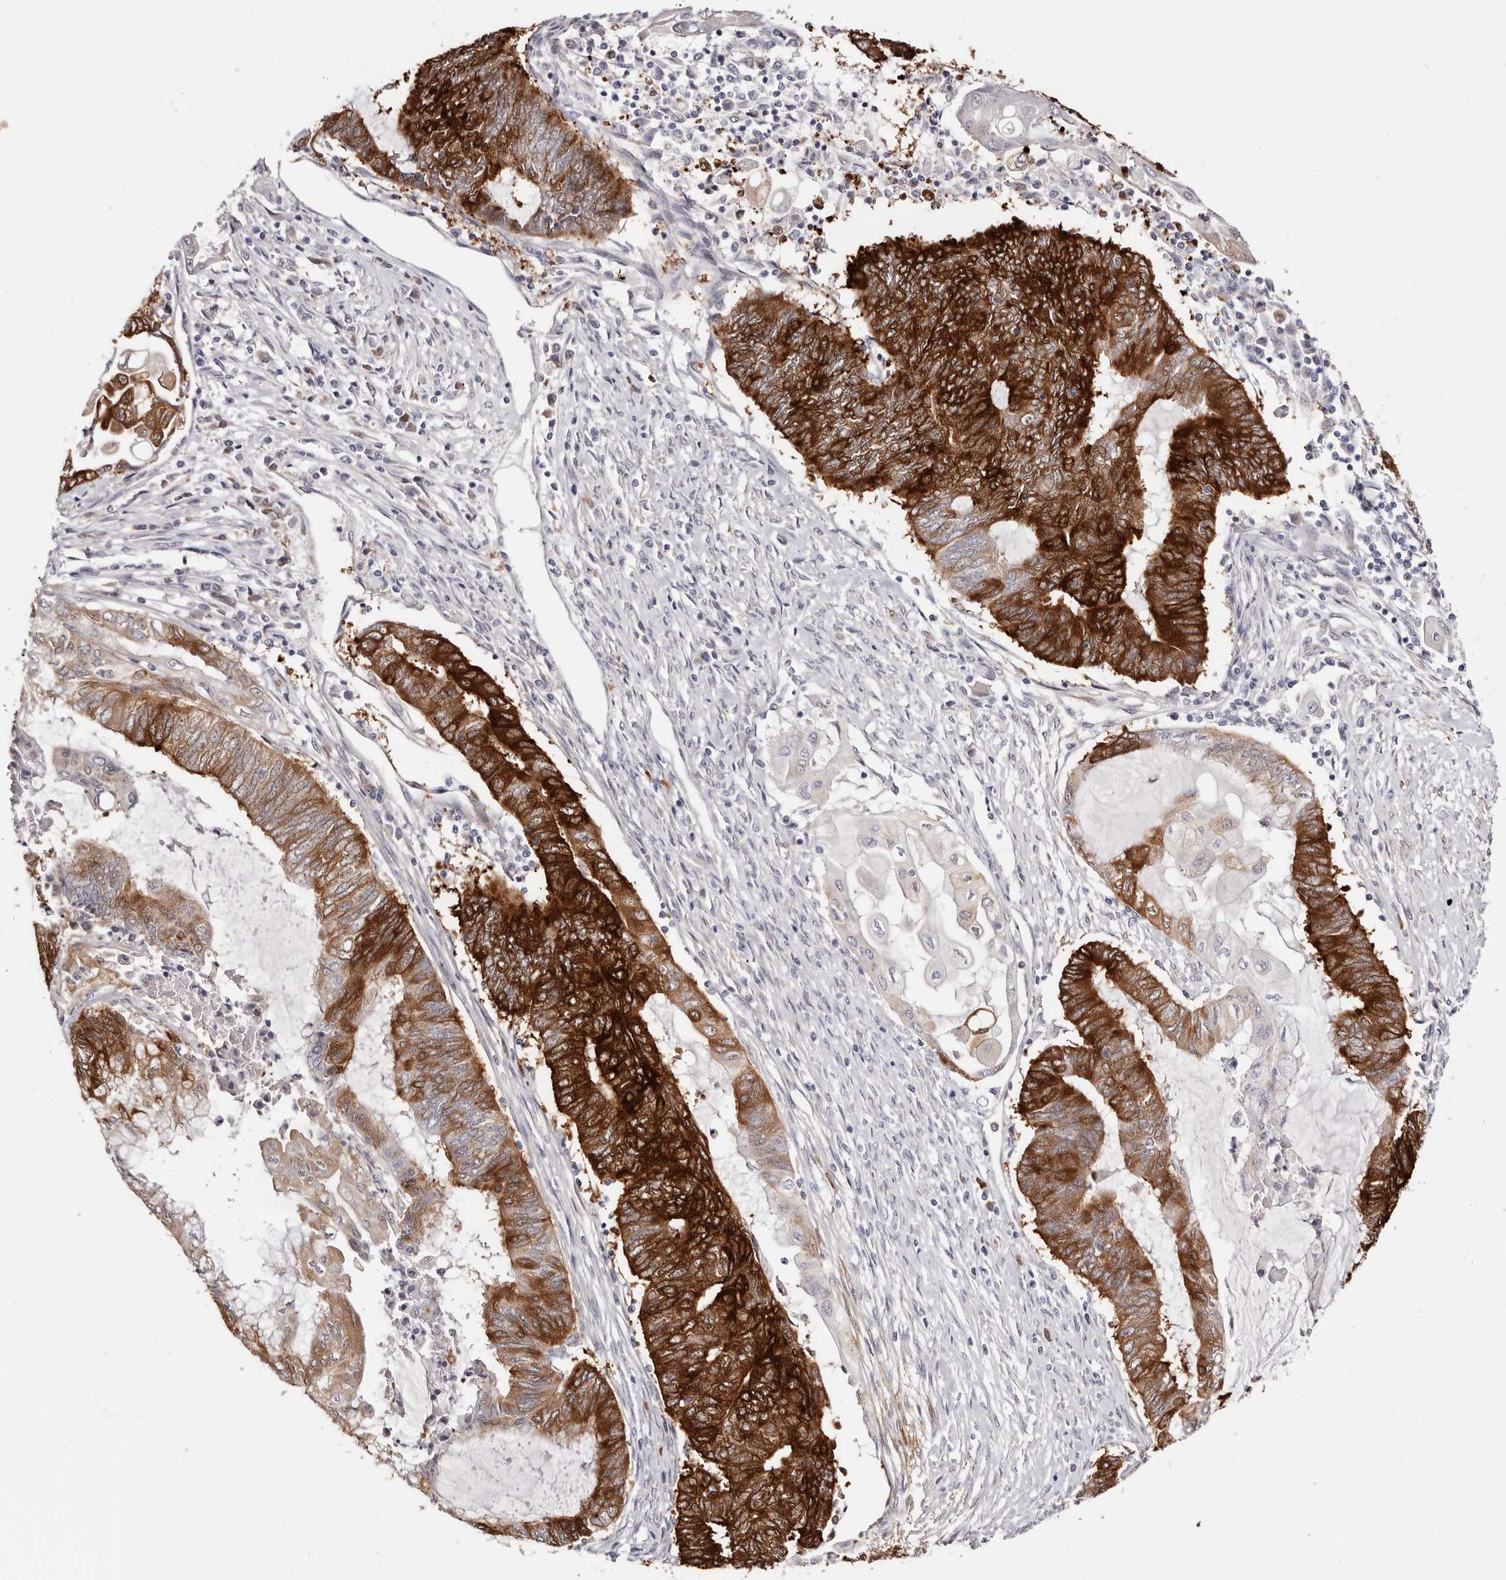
{"staining": {"intensity": "strong", "quantity": ">75%", "location": "cytoplasmic/membranous"}, "tissue": "endometrial cancer", "cell_type": "Tumor cells", "image_type": "cancer", "snomed": [{"axis": "morphology", "description": "Adenocarcinoma, NOS"}, {"axis": "topography", "description": "Uterus"}, {"axis": "topography", "description": "Endometrium"}], "caption": "This histopathology image displays adenocarcinoma (endometrial) stained with IHC to label a protein in brown. The cytoplasmic/membranous of tumor cells show strong positivity for the protein. Nuclei are counter-stained blue.", "gene": "GFOD1", "patient": {"sex": "female", "age": 70}}